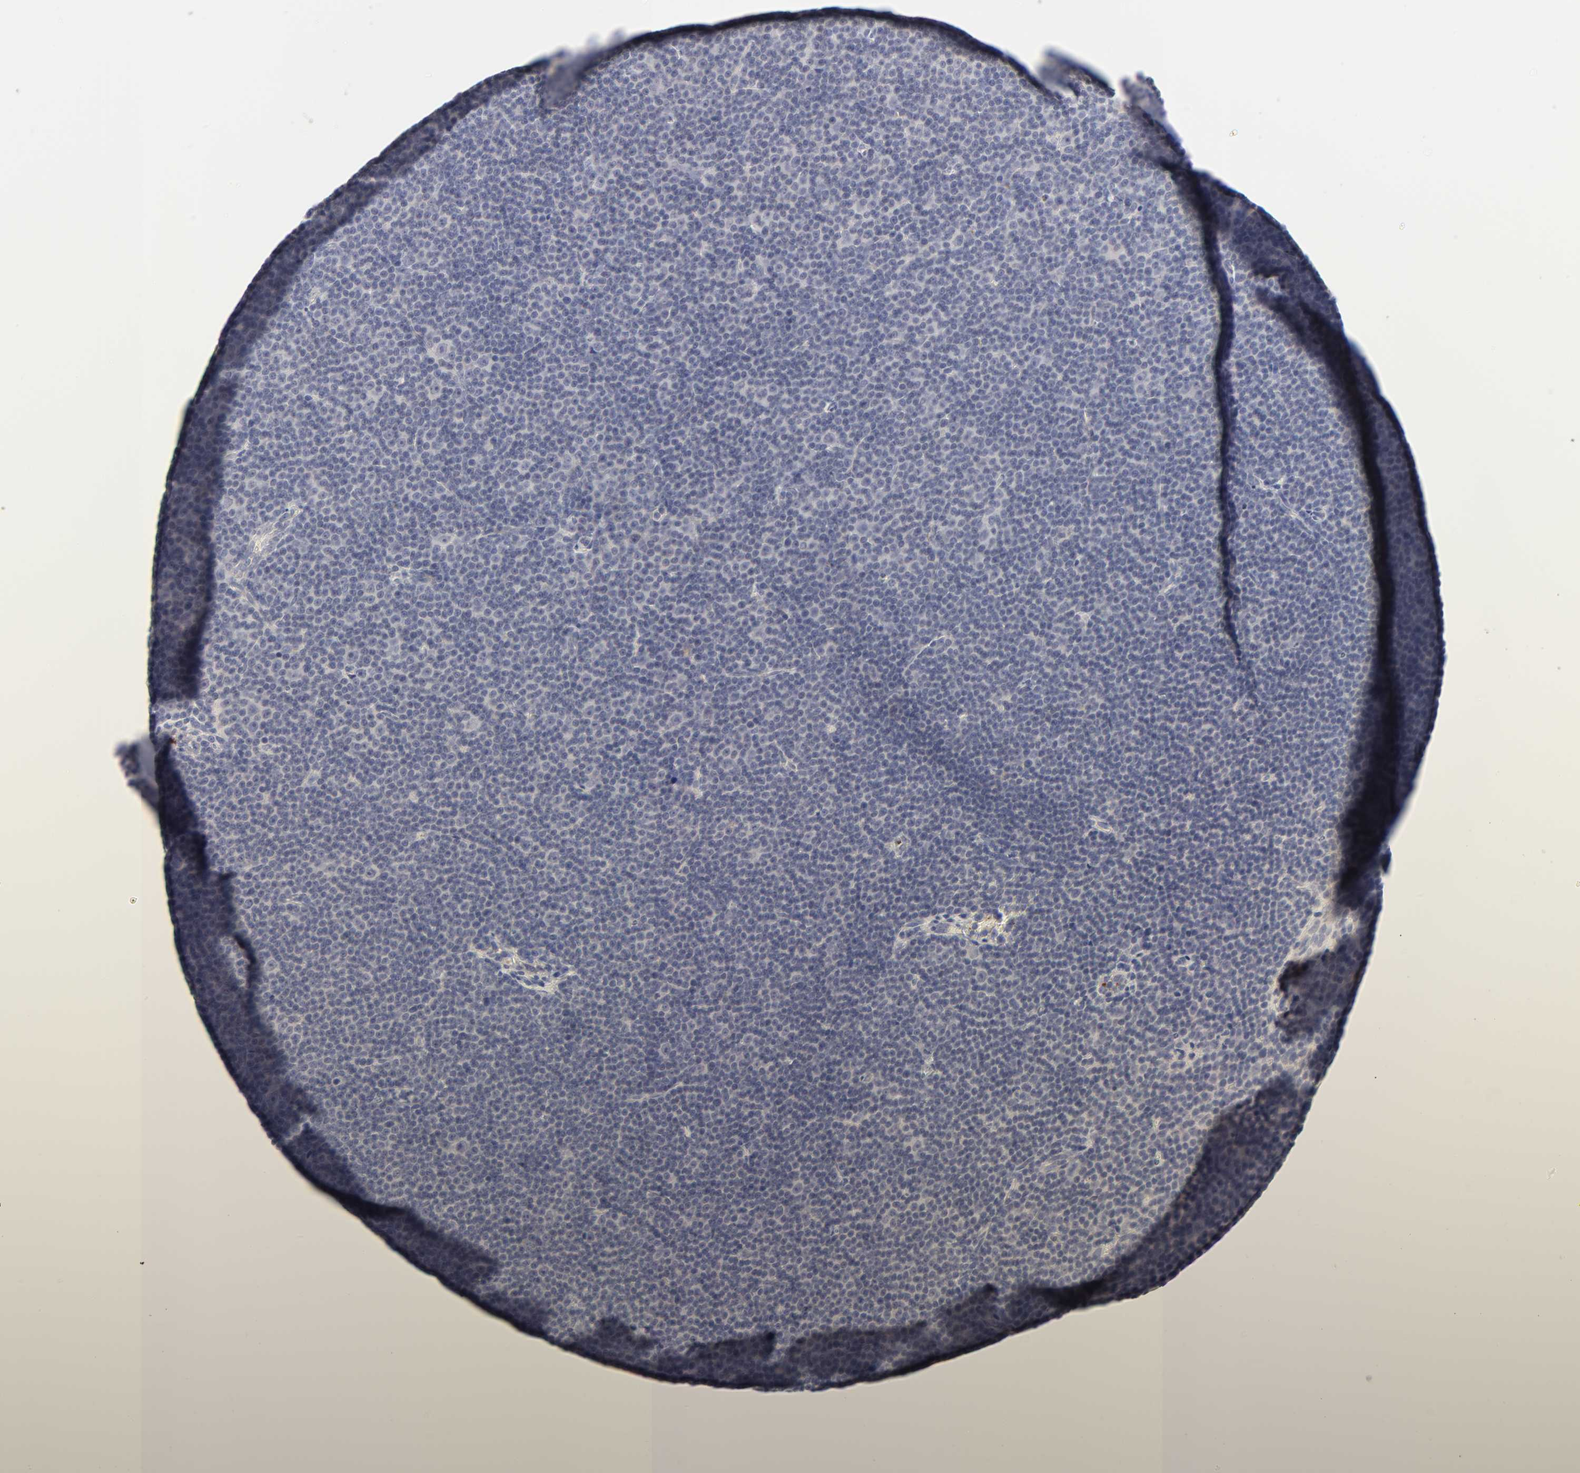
{"staining": {"intensity": "negative", "quantity": "none", "location": "none"}, "tissue": "lymphoma", "cell_type": "Tumor cells", "image_type": "cancer", "snomed": [{"axis": "morphology", "description": "Malignant lymphoma, non-Hodgkin's type, Low grade"}, {"axis": "topography", "description": "Lymph node"}], "caption": "Lymphoma was stained to show a protein in brown. There is no significant staining in tumor cells.", "gene": "CYP4B1", "patient": {"sex": "female", "age": 67}}